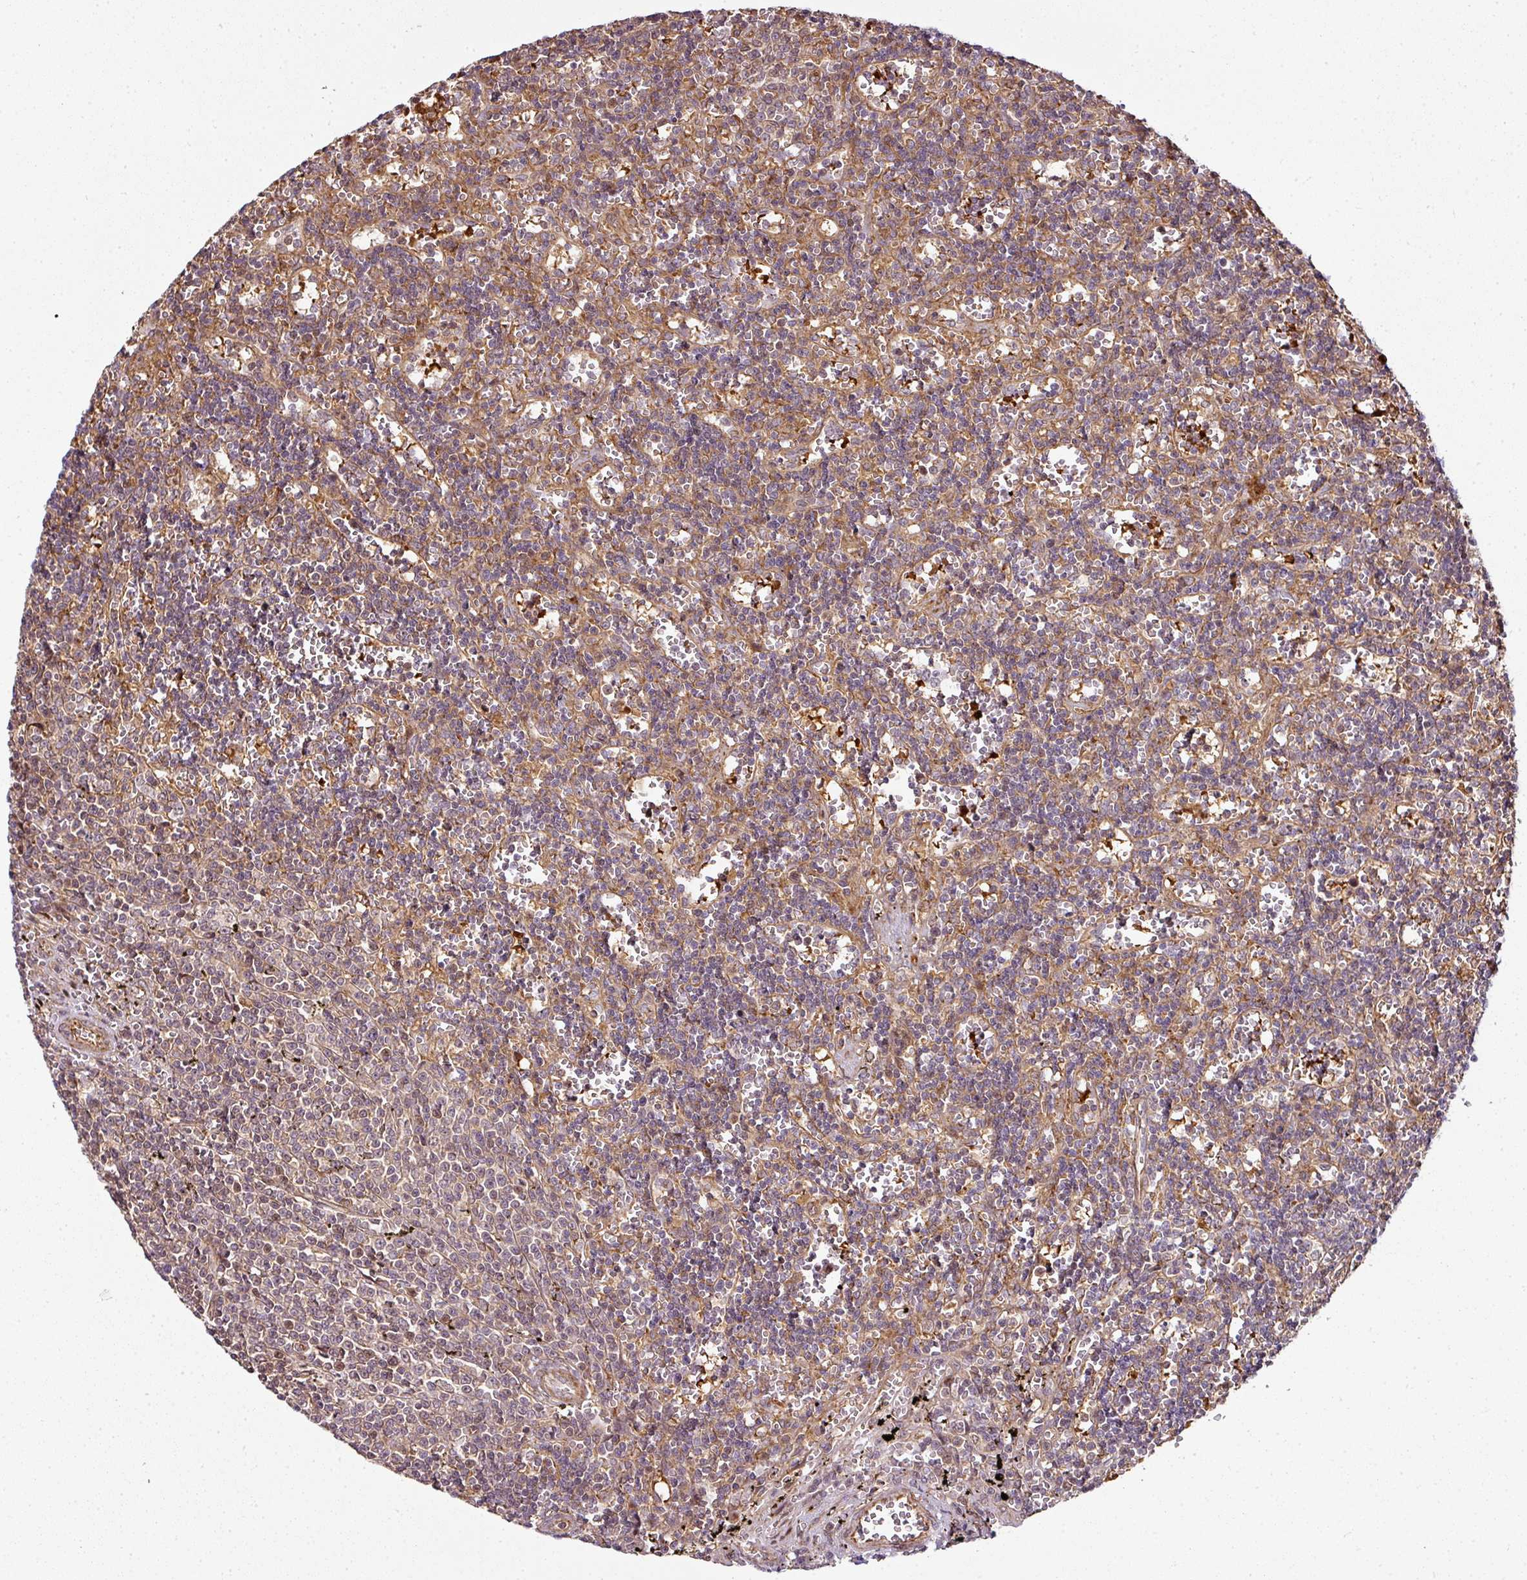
{"staining": {"intensity": "weak", "quantity": "<25%", "location": "cytoplasmic/membranous"}, "tissue": "lymphoma", "cell_type": "Tumor cells", "image_type": "cancer", "snomed": [{"axis": "morphology", "description": "Malignant lymphoma, non-Hodgkin's type, Low grade"}, {"axis": "topography", "description": "Spleen"}], "caption": "DAB immunohistochemical staining of low-grade malignant lymphoma, non-Hodgkin's type displays no significant staining in tumor cells.", "gene": "ATAT1", "patient": {"sex": "male", "age": 60}}